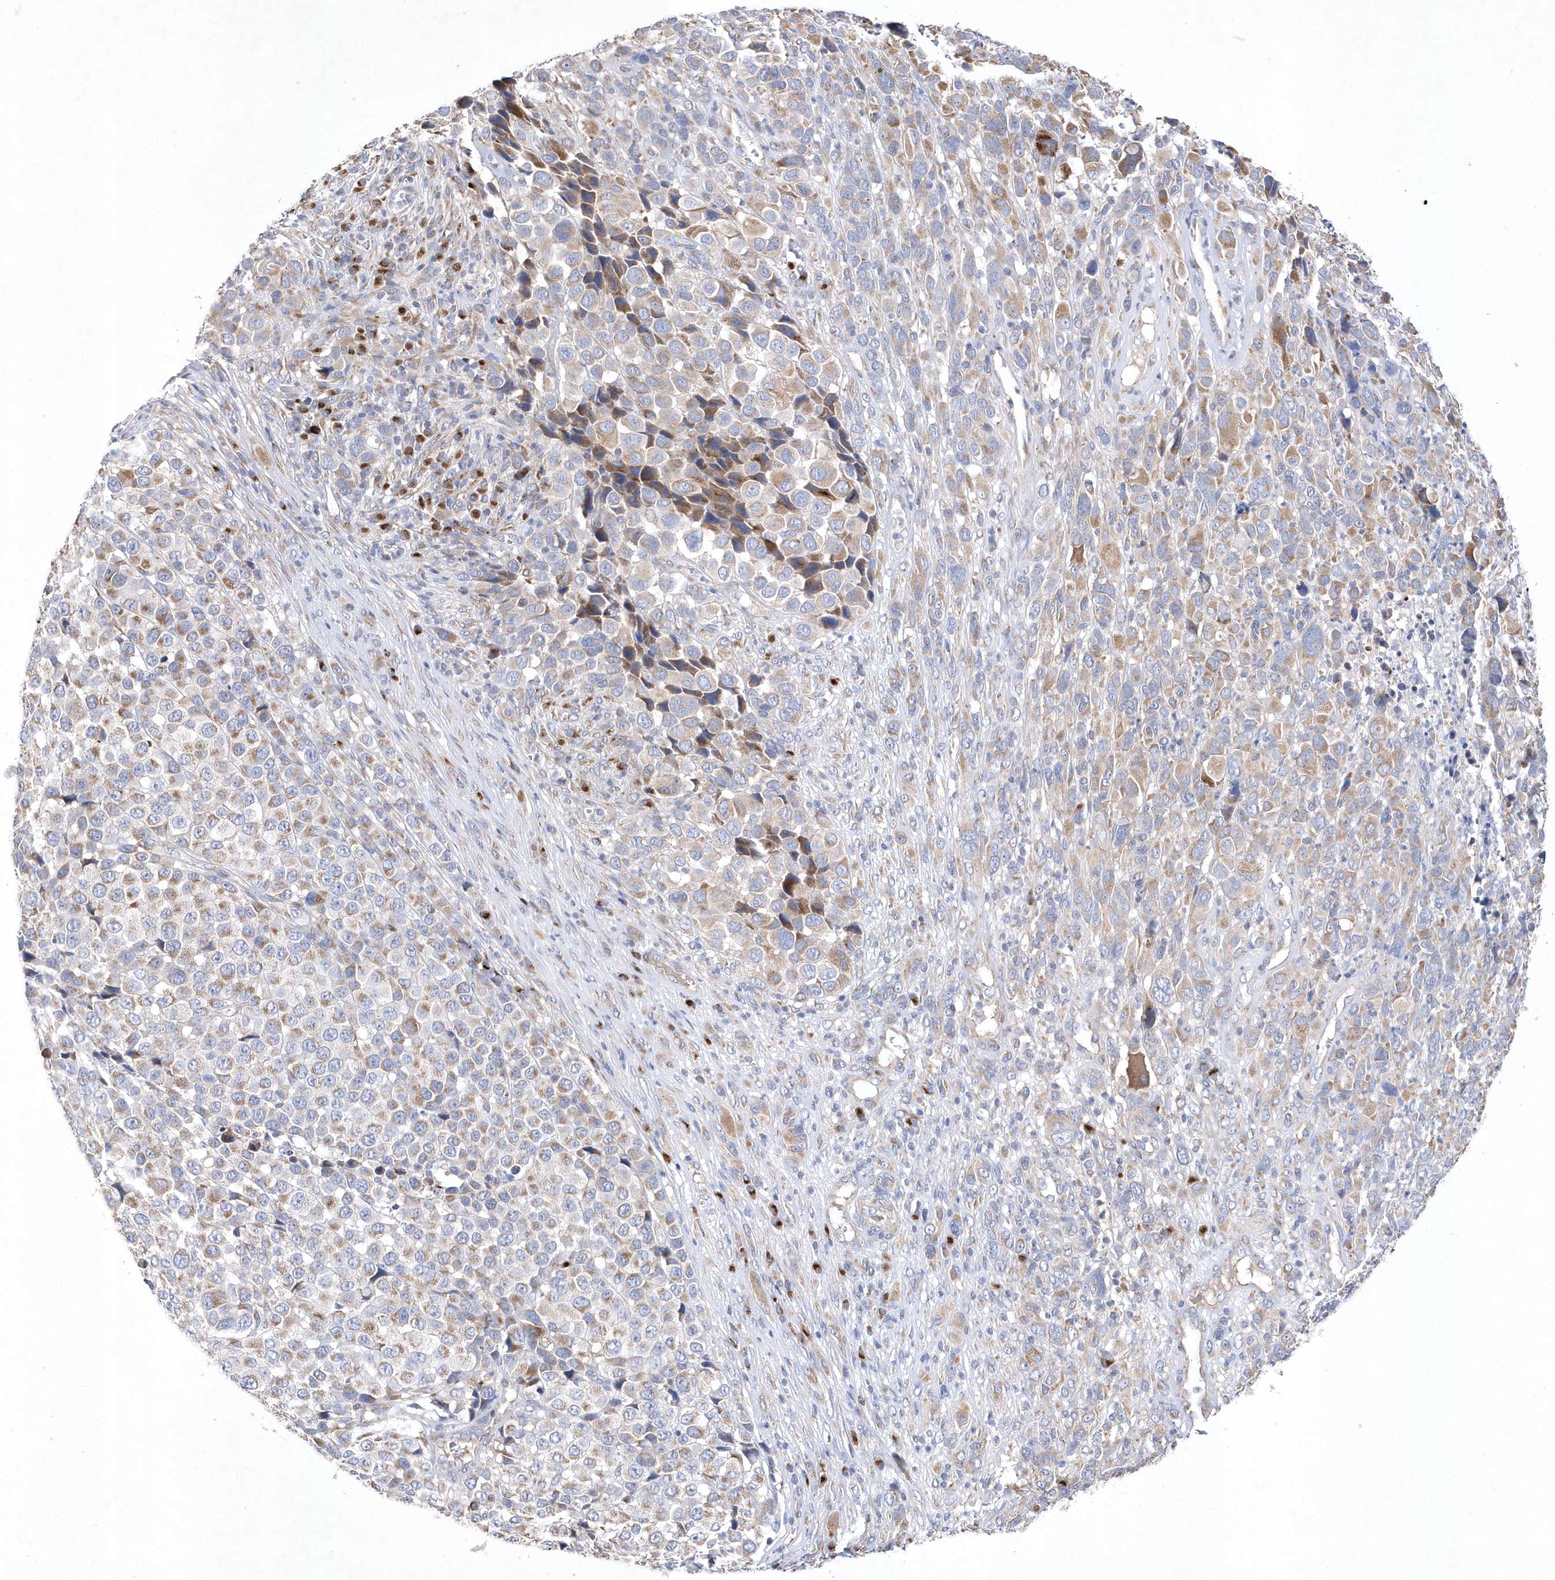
{"staining": {"intensity": "weak", "quantity": "25%-75%", "location": "cytoplasmic/membranous"}, "tissue": "melanoma", "cell_type": "Tumor cells", "image_type": "cancer", "snomed": [{"axis": "morphology", "description": "Malignant melanoma, NOS"}, {"axis": "topography", "description": "Skin of trunk"}], "caption": "Immunohistochemical staining of human melanoma reveals low levels of weak cytoplasmic/membranous expression in approximately 25%-75% of tumor cells.", "gene": "METTL8", "patient": {"sex": "male", "age": 71}}